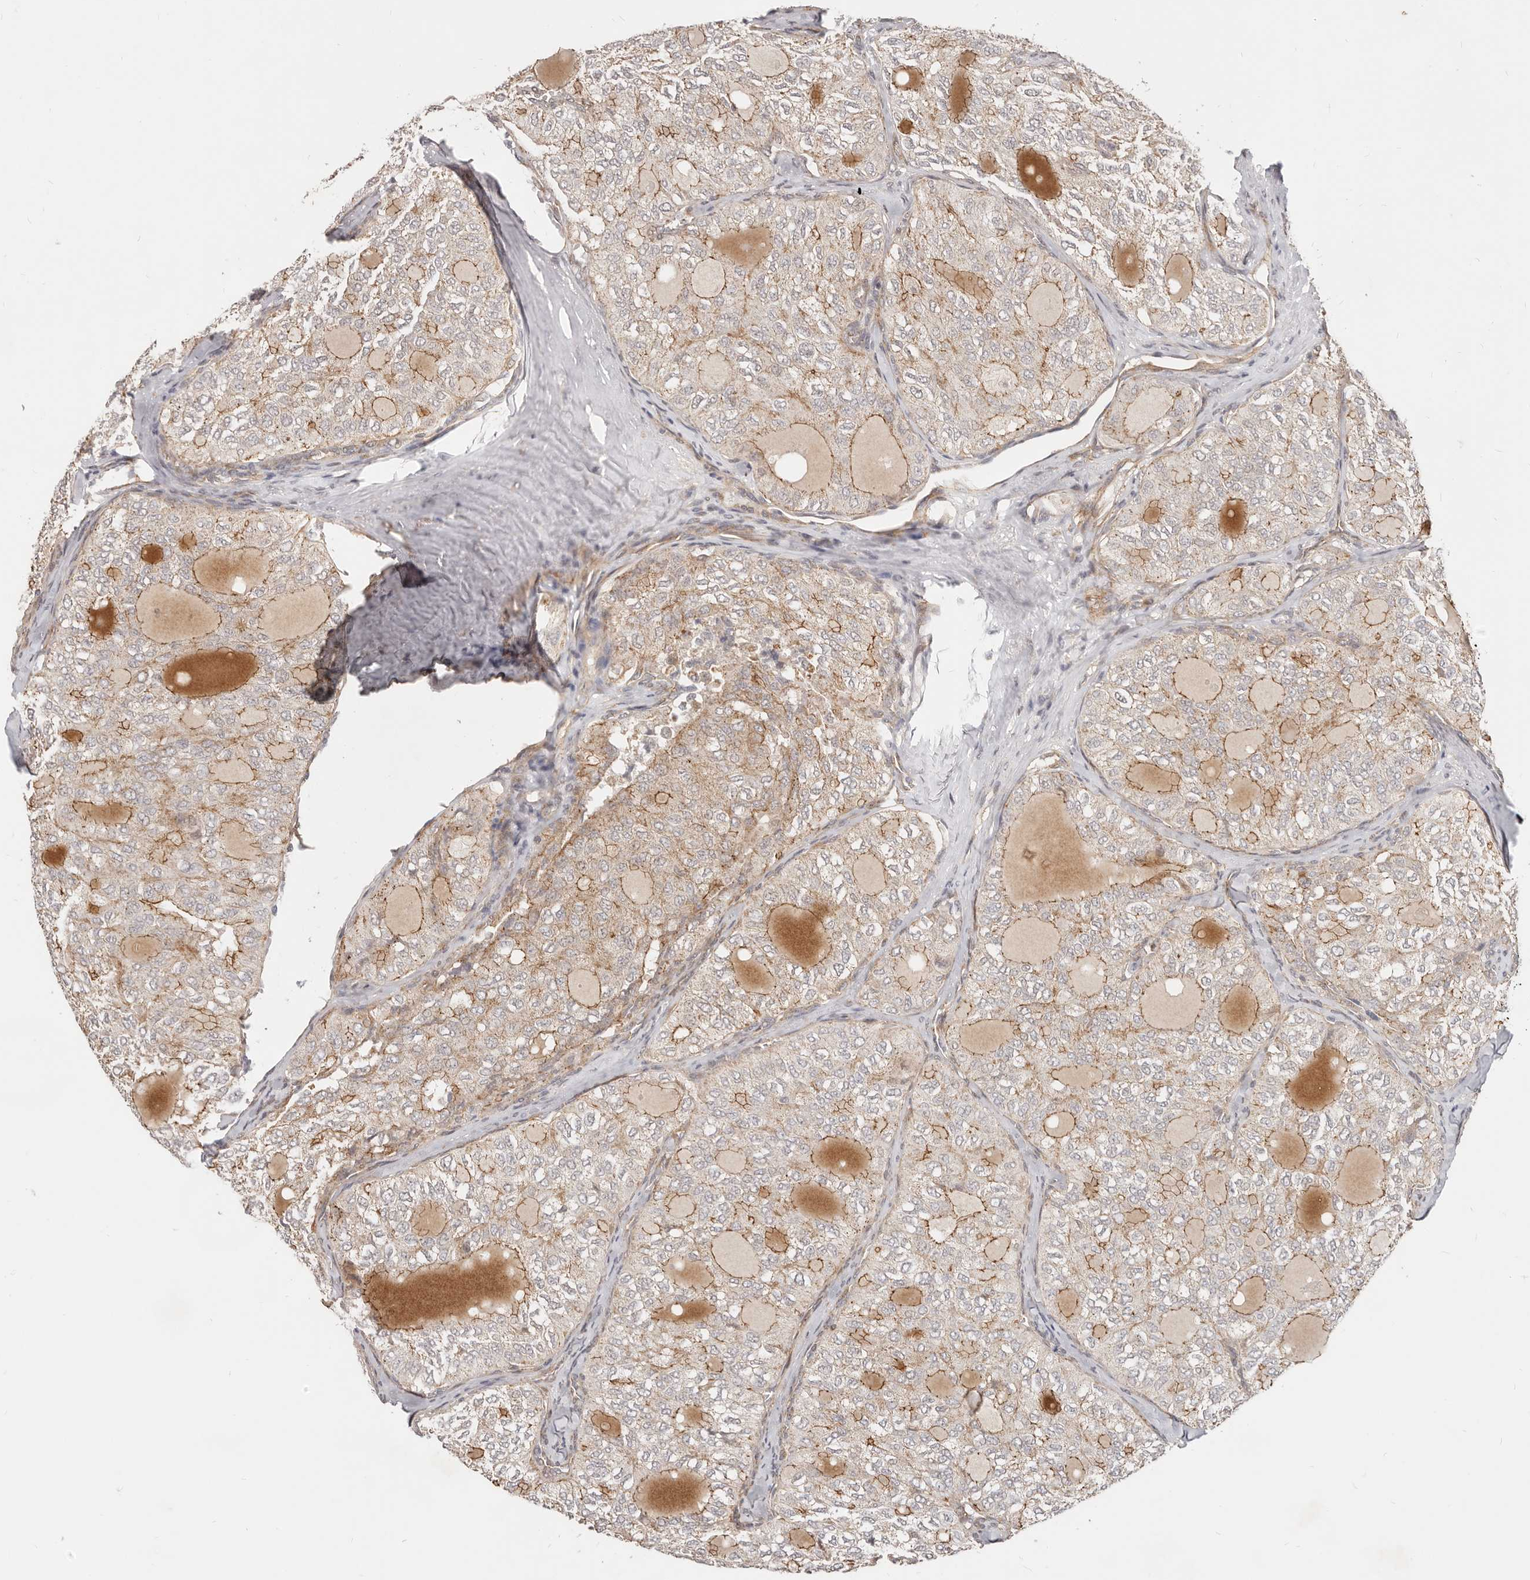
{"staining": {"intensity": "moderate", "quantity": "25%-75%", "location": "cytoplasmic/membranous"}, "tissue": "thyroid cancer", "cell_type": "Tumor cells", "image_type": "cancer", "snomed": [{"axis": "morphology", "description": "Follicular adenoma carcinoma, NOS"}, {"axis": "topography", "description": "Thyroid gland"}], "caption": "Protein staining of thyroid follicular adenoma carcinoma tissue shows moderate cytoplasmic/membranous expression in about 25%-75% of tumor cells.", "gene": "USP49", "patient": {"sex": "male", "age": 75}}